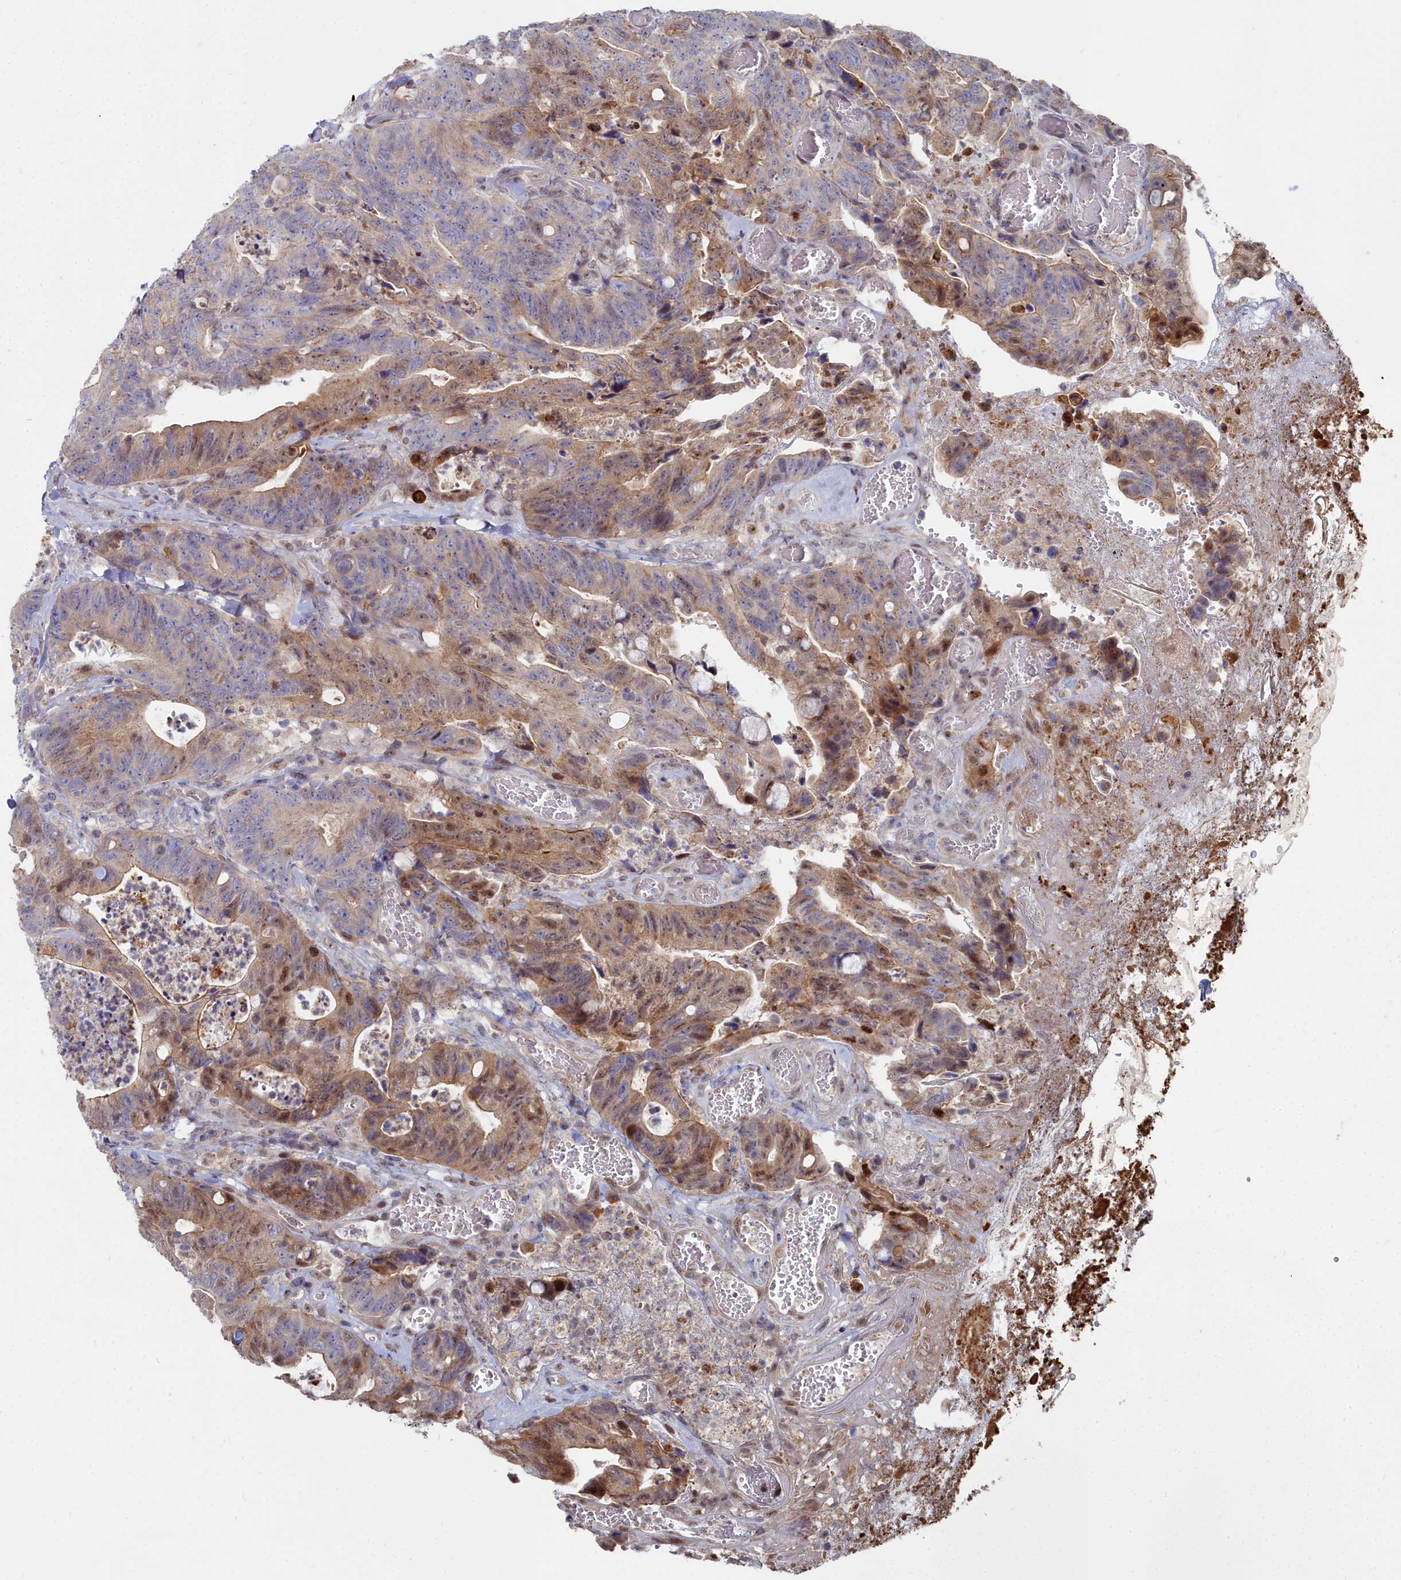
{"staining": {"intensity": "weak", "quantity": "<25%", "location": "cytoplasmic/membranous,nuclear"}, "tissue": "colorectal cancer", "cell_type": "Tumor cells", "image_type": "cancer", "snomed": [{"axis": "morphology", "description": "Adenocarcinoma, NOS"}, {"axis": "topography", "description": "Colon"}], "caption": "High power microscopy image of an immunohistochemistry micrograph of adenocarcinoma (colorectal), revealing no significant staining in tumor cells.", "gene": "RPS27A", "patient": {"sex": "female", "age": 82}}